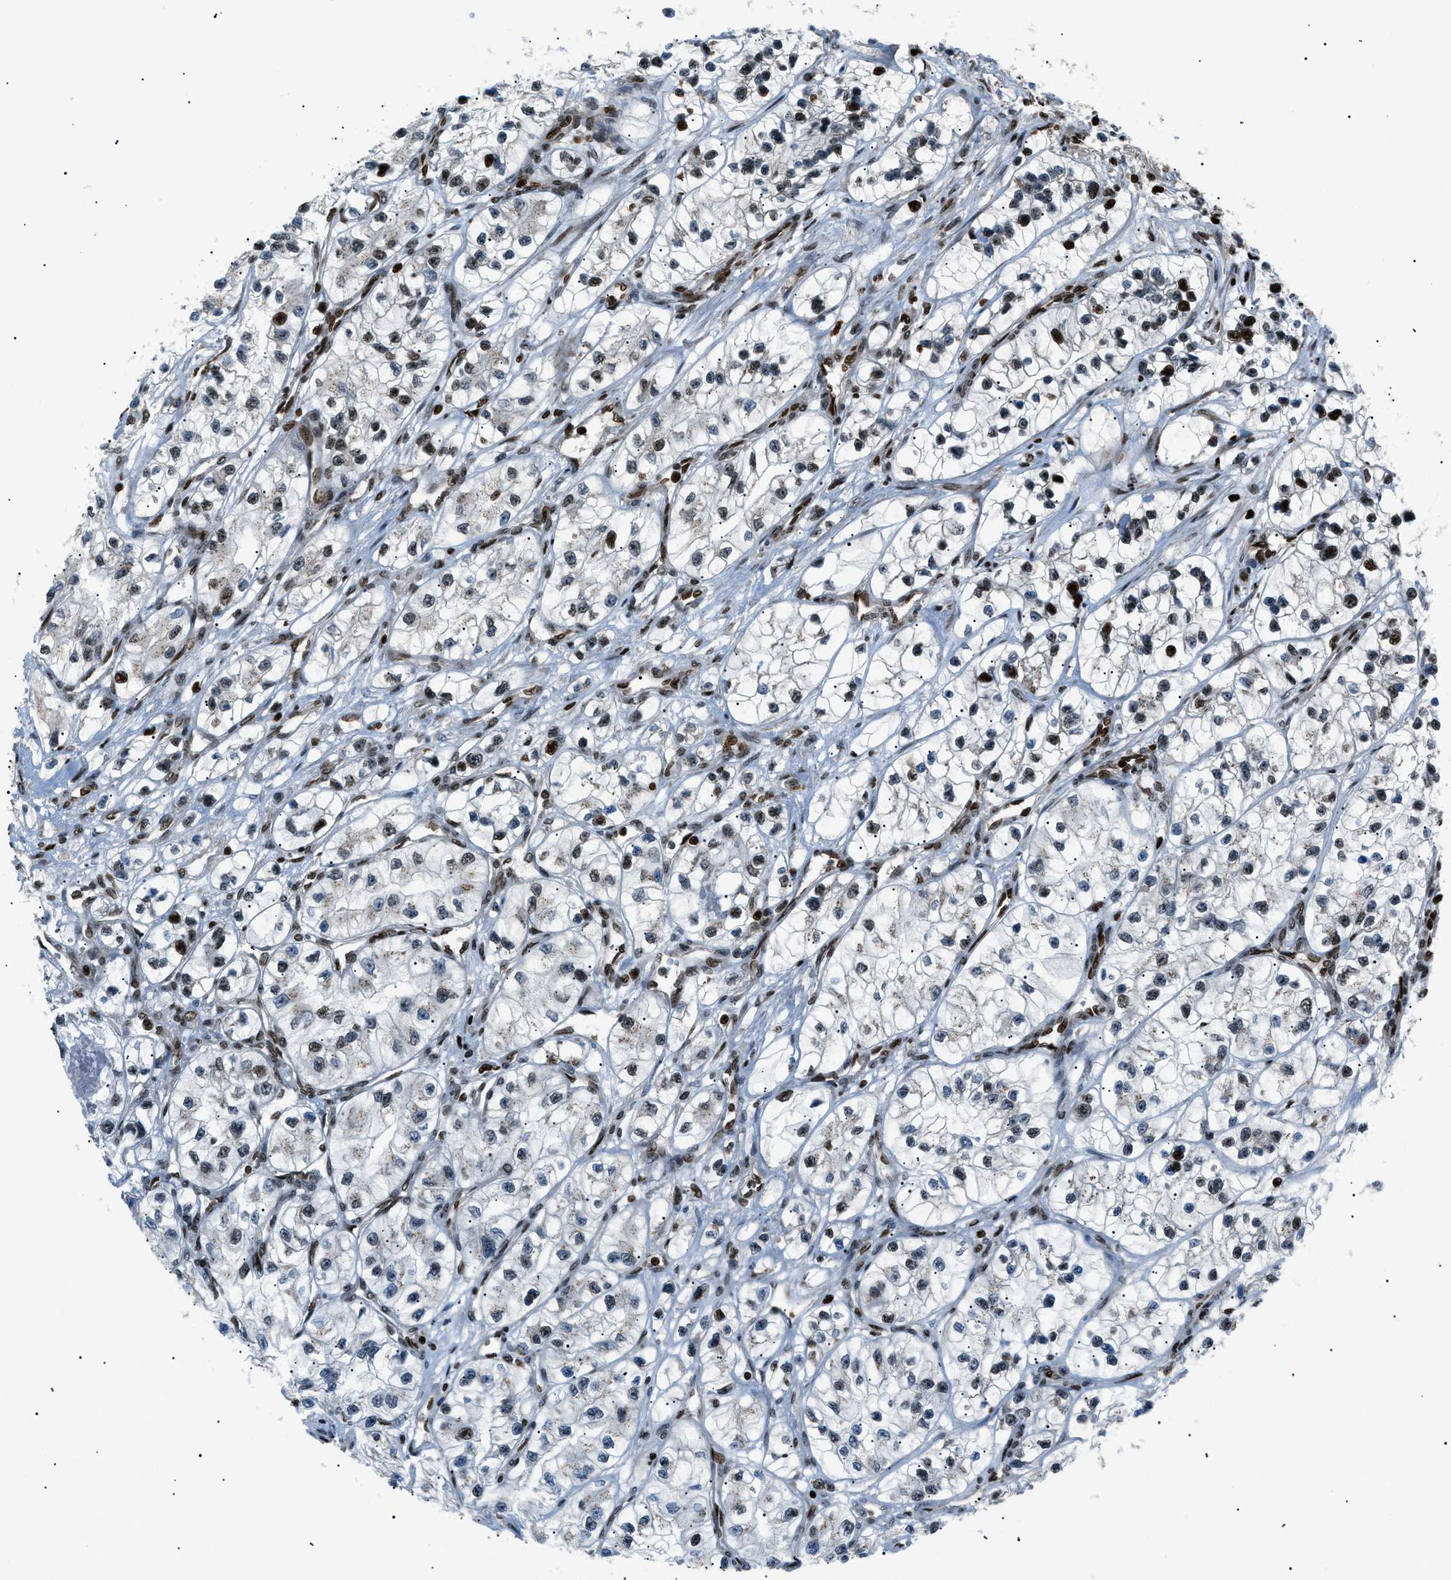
{"staining": {"intensity": "moderate", "quantity": "25%-75%", "location": "nuclear"}, "tissue": "renal cancer", "cell_type": "Tumor cells", "image_type": "cancer", "snomed": [{"axis": "morphology", "description": "Adenocarcinoma, NOS"}, {"axis": "topography", "description": "Kidney"}], "caption": "Tumor cells show medium levels of moderate nuclear expression in about 25%-75% of cells in human renal cancer.", "gene": "PRKX", "patient": {"sex": "female", "age": 57}}